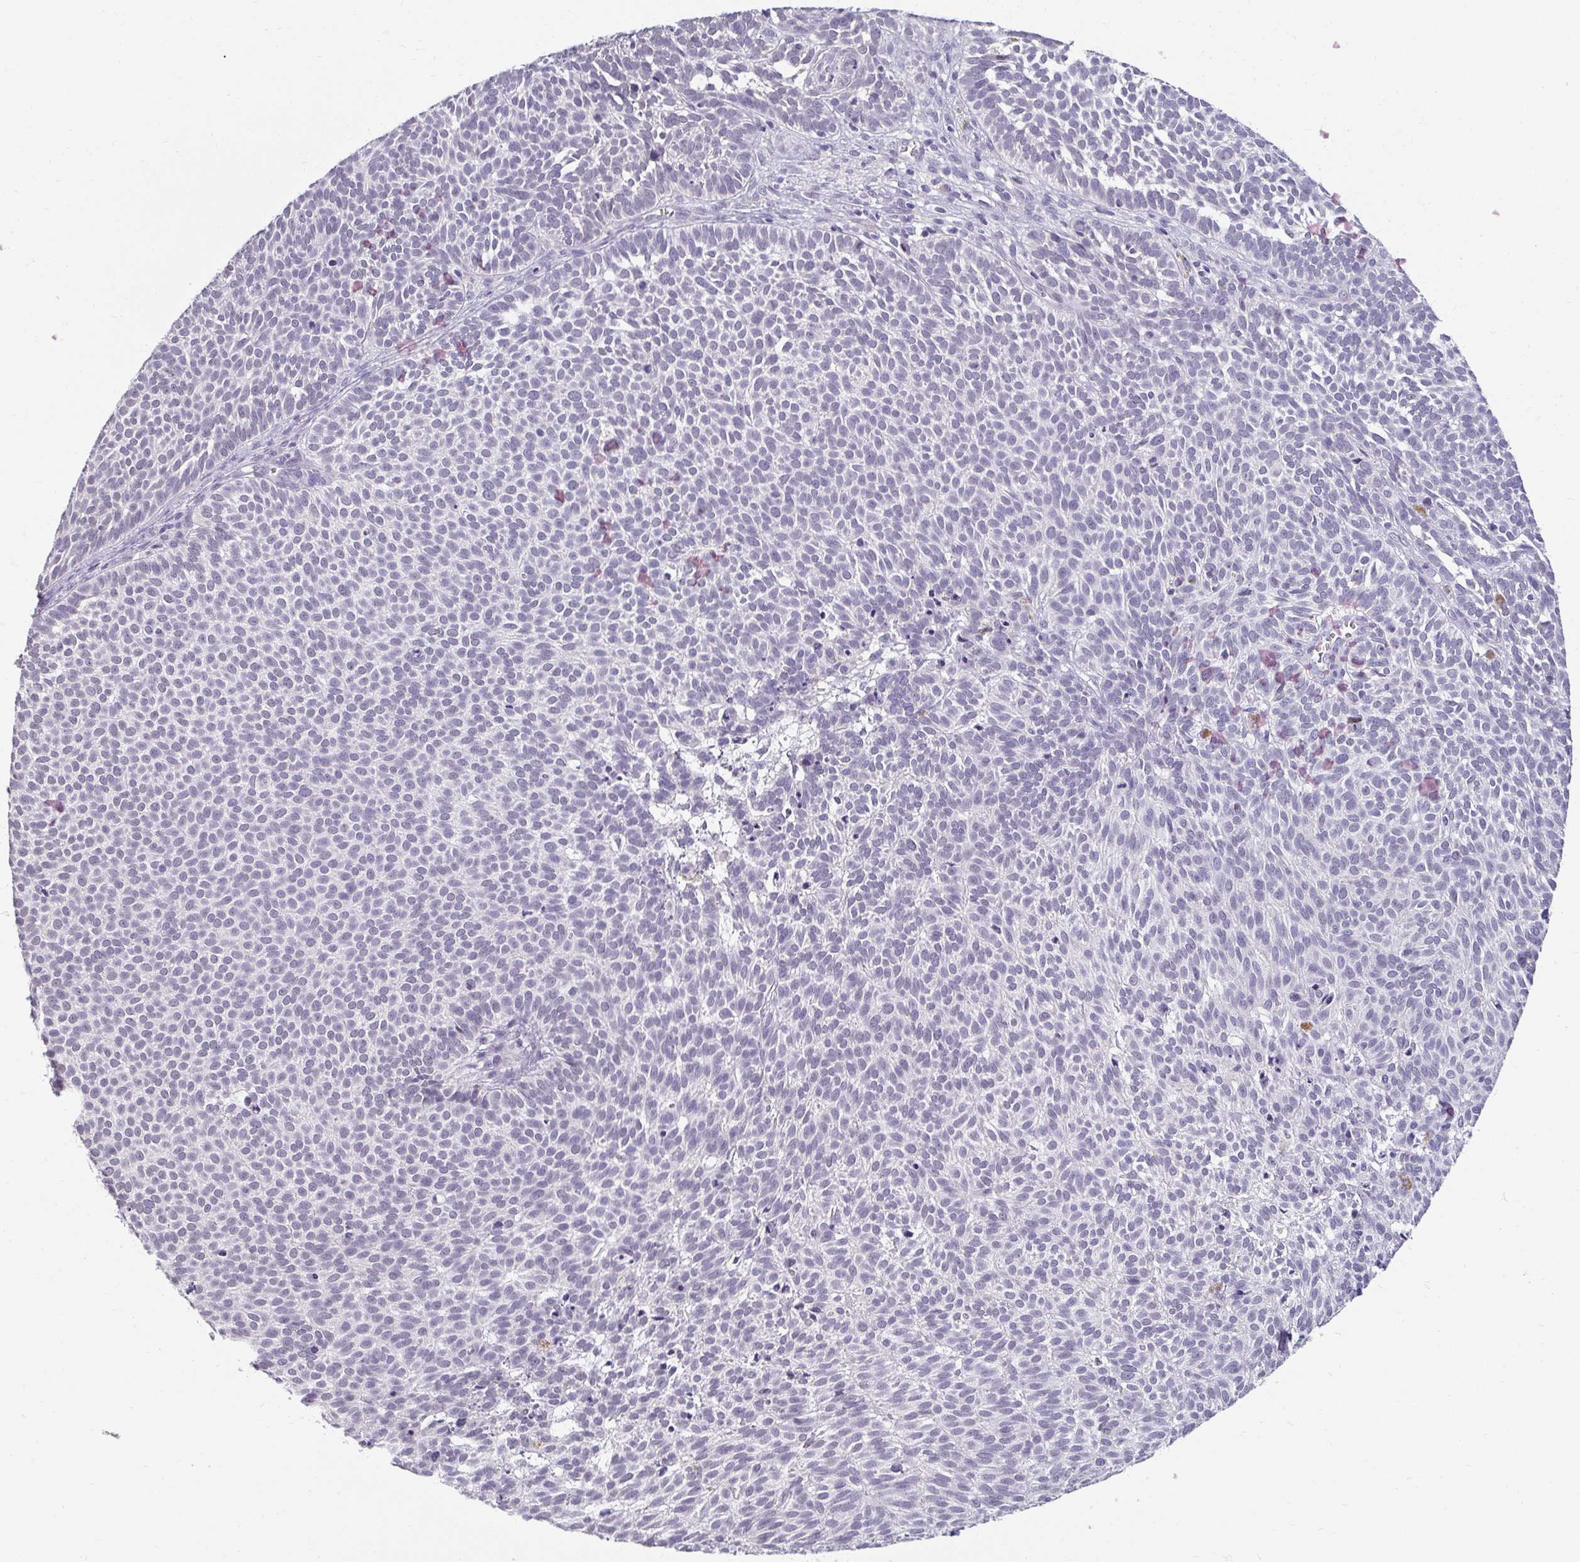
{"staining": {"intensity": "negative", "quantity": "none", "location": "none"}, "tissue": "skin cancer", "cell_type": "Tumor cells", "image_type": "cancer", "snomed": [{"axis": "morphology", "description": "Basal cell carcinoma"}, {"axis": "topography", "description": "Skin"}], "caption": "This is a photomicrograph of immunohistochemistry (IHC) staining of basal cell carcinoma (skin), which shows no staining in tumor cells. (Stains: DAB (3,3'-diaminobenzidine) immunohistochemistry with hematoxylin counter stain, Microscopy: brightfield microscopy at high magnification).", "gene": "DDN", "patient": {"sex": "male", "age": 63}}